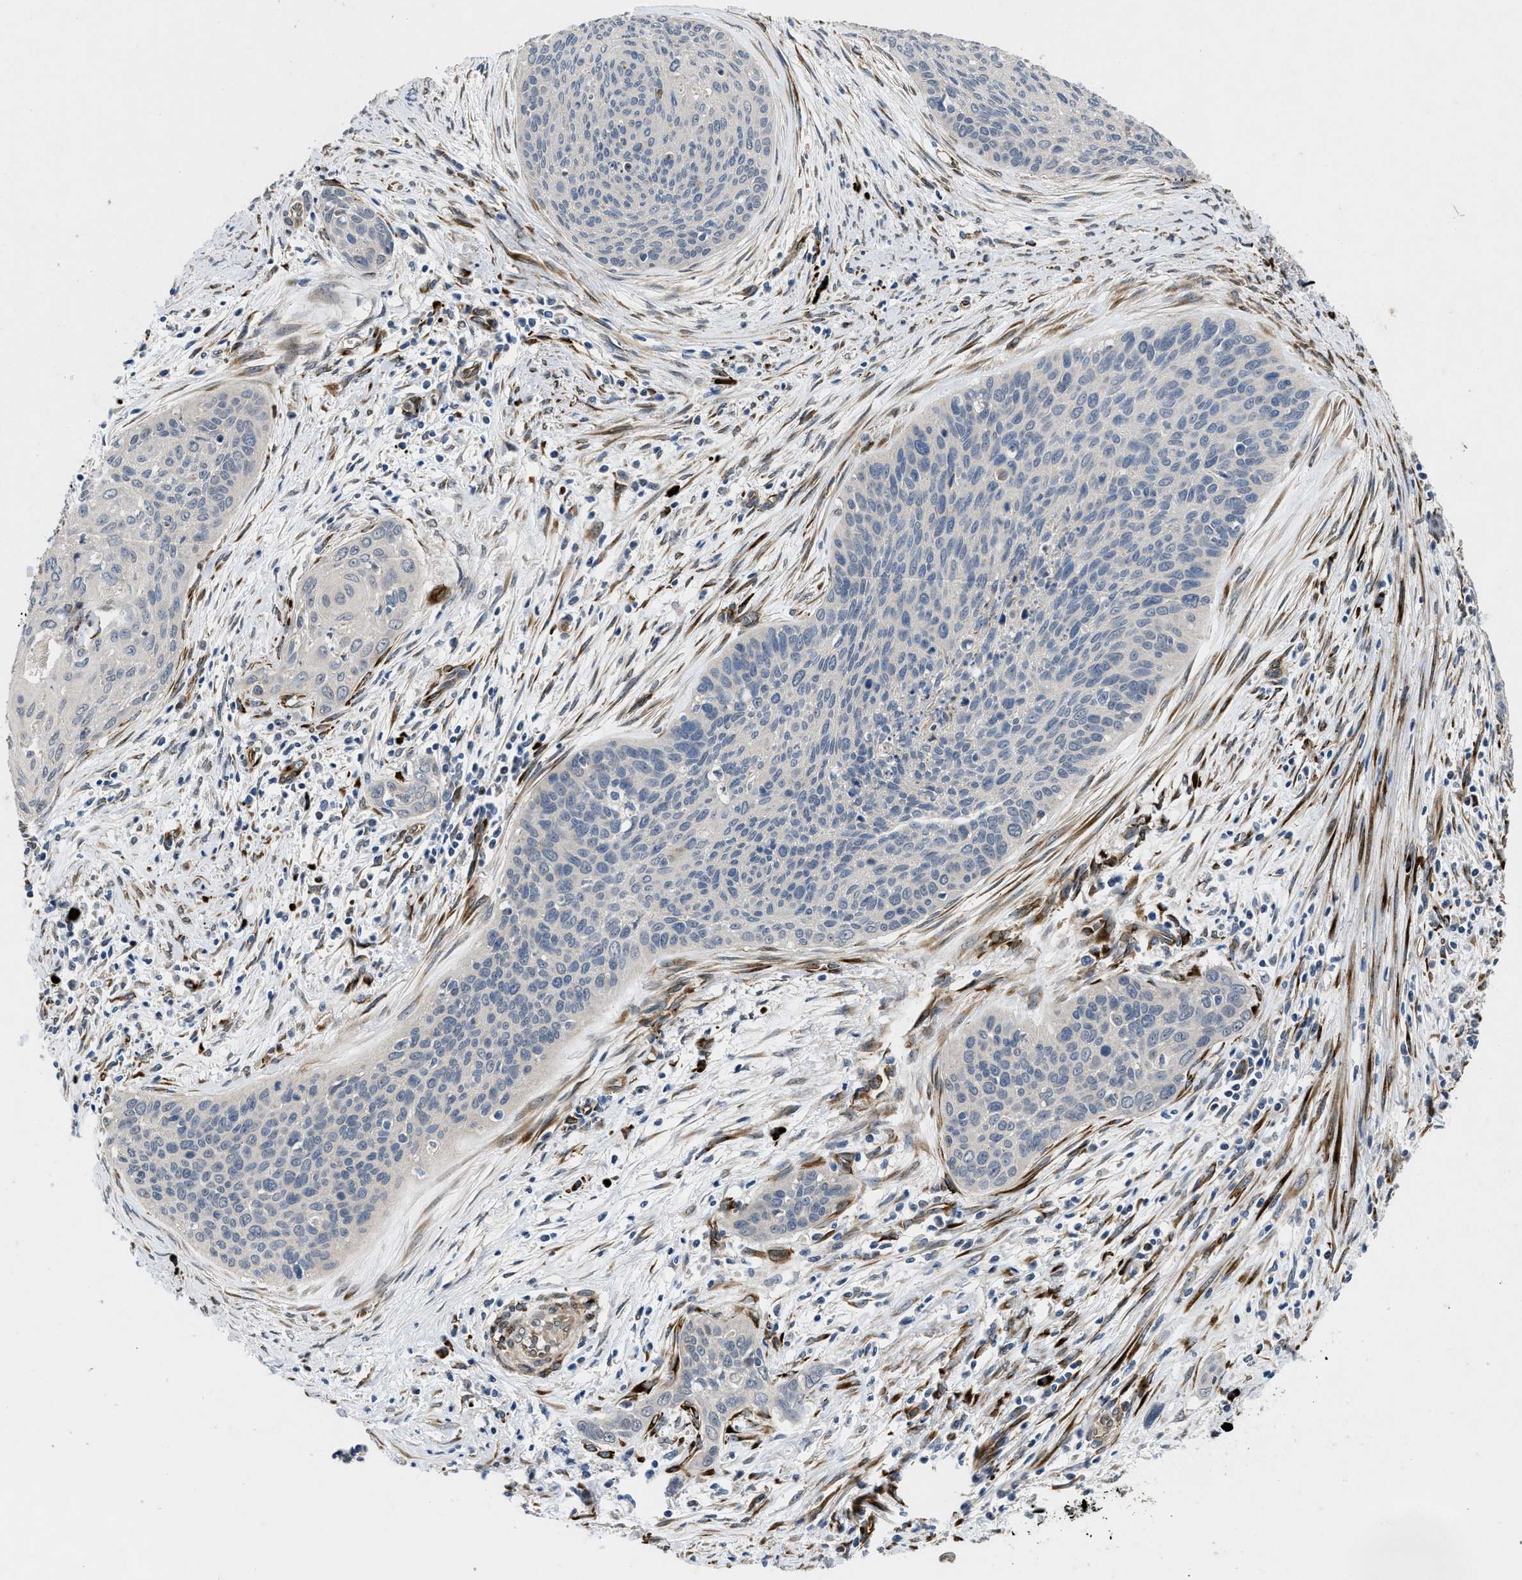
{"staining": {"intensity": "negative", "quantity": "none", "location": "none"}, "tissue": "cervical cancer", "cell_type": "Tumor cells", "image_type": "cancer", "snomed": [{"axis": "morphology", "description": "Squamous cell carcinoma, NOS"}, {"axis": "topography", "description": "Cervix"}], "caption": "Human cervical squamous cell carcinoma stained for a protein using IHC reveals no expression in tumor cells.", "gene": "HSPA12B", "patient": {"sex": "female", "age": 55}}